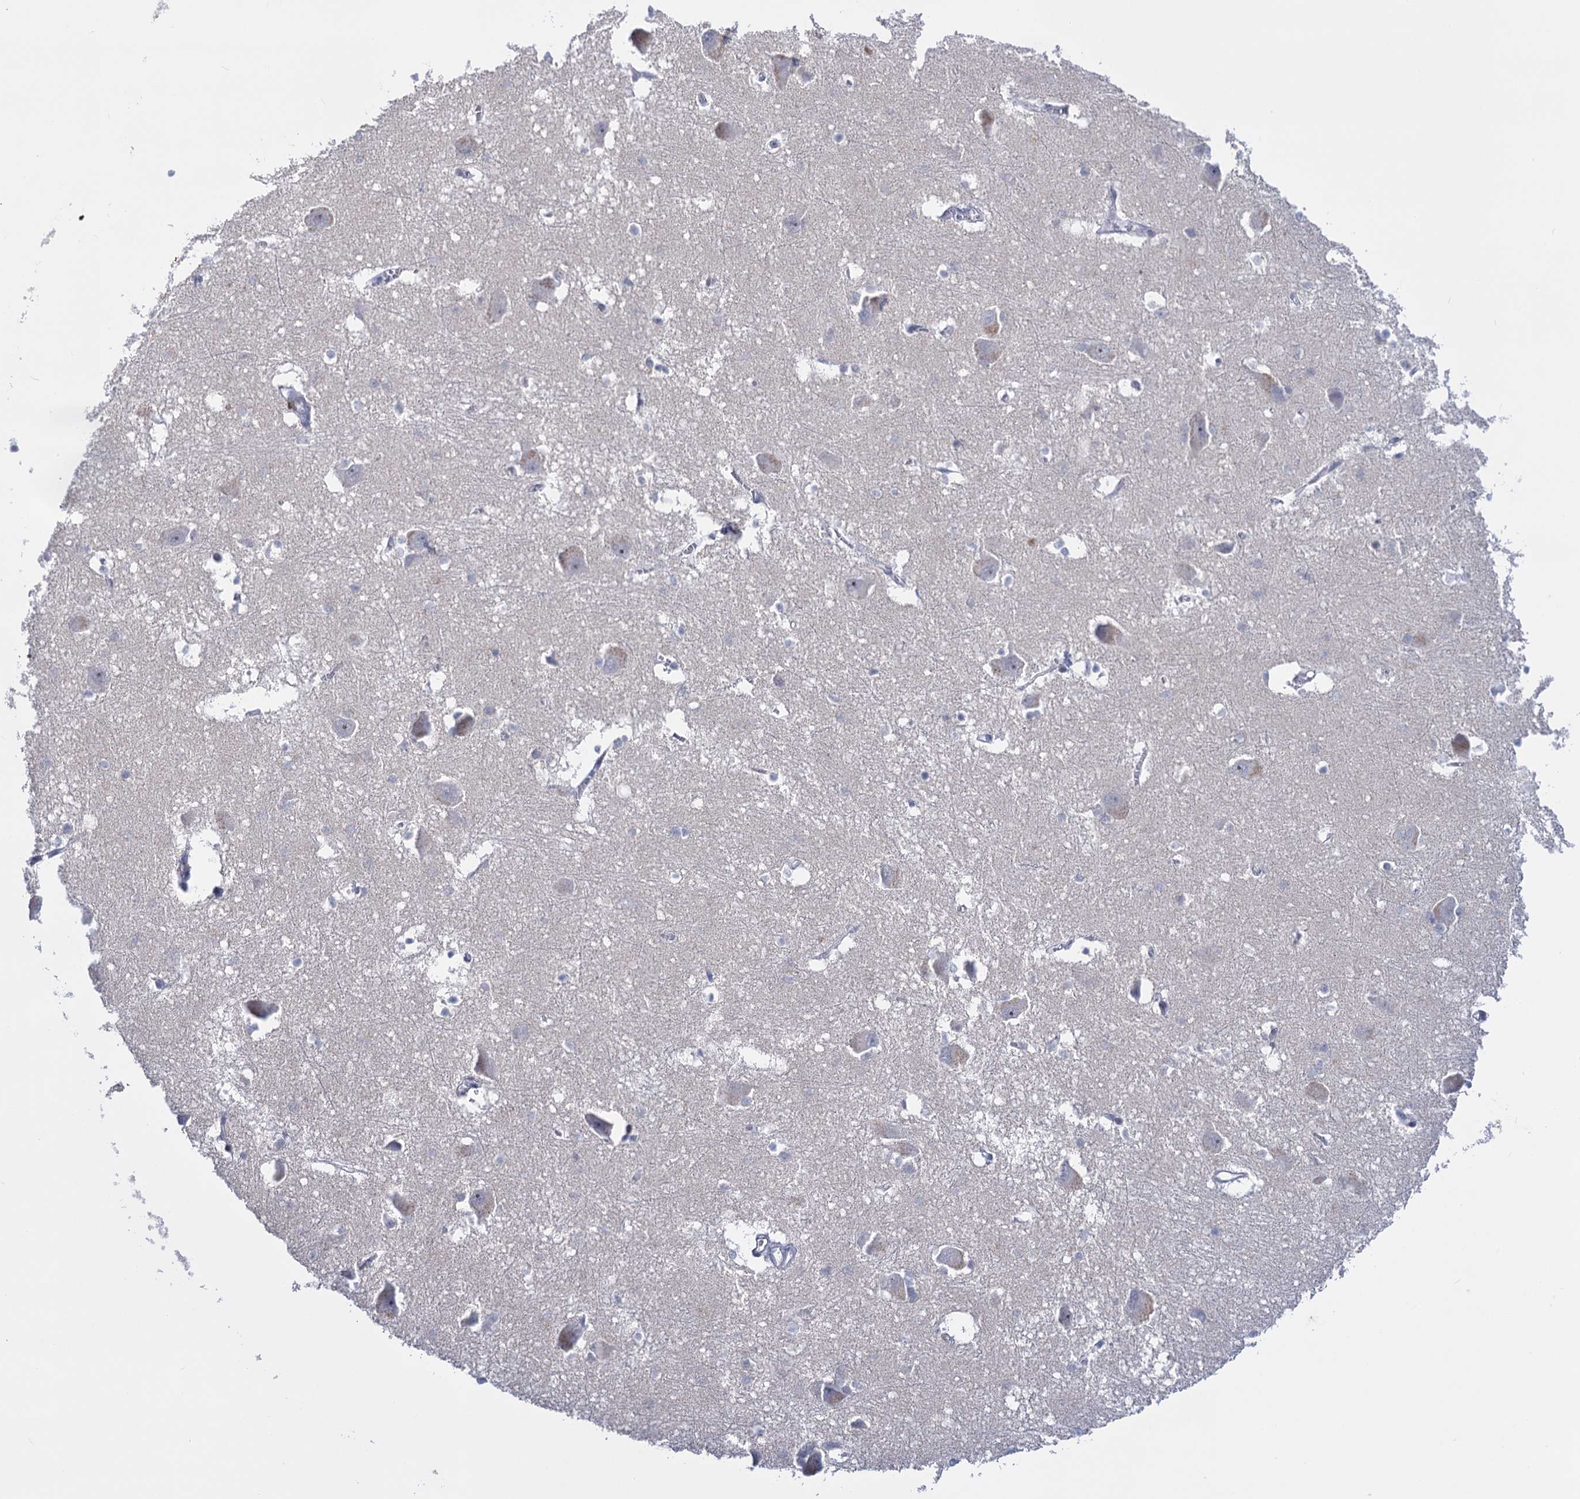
{"staining": {"intensity": "negative", "quantity": "none", "location": "none"}, "tissue": "caudate", "cell_type": "Glial cells", "image_type": "normal", "snomed": [{"axis": "morphology", "description": "Normal tissue, NOS"}, {"axis": "topography", "description": "Lateral ventricle wall"}], "caption": "High magnification brightfield microscopy of unremarkable caudate stained with DAB (brown) and counterstained with hematoxylin (blue): glial cells show no significant staining.", "gene": "SFN", "patient": {"sex": "male", "age": 37}}